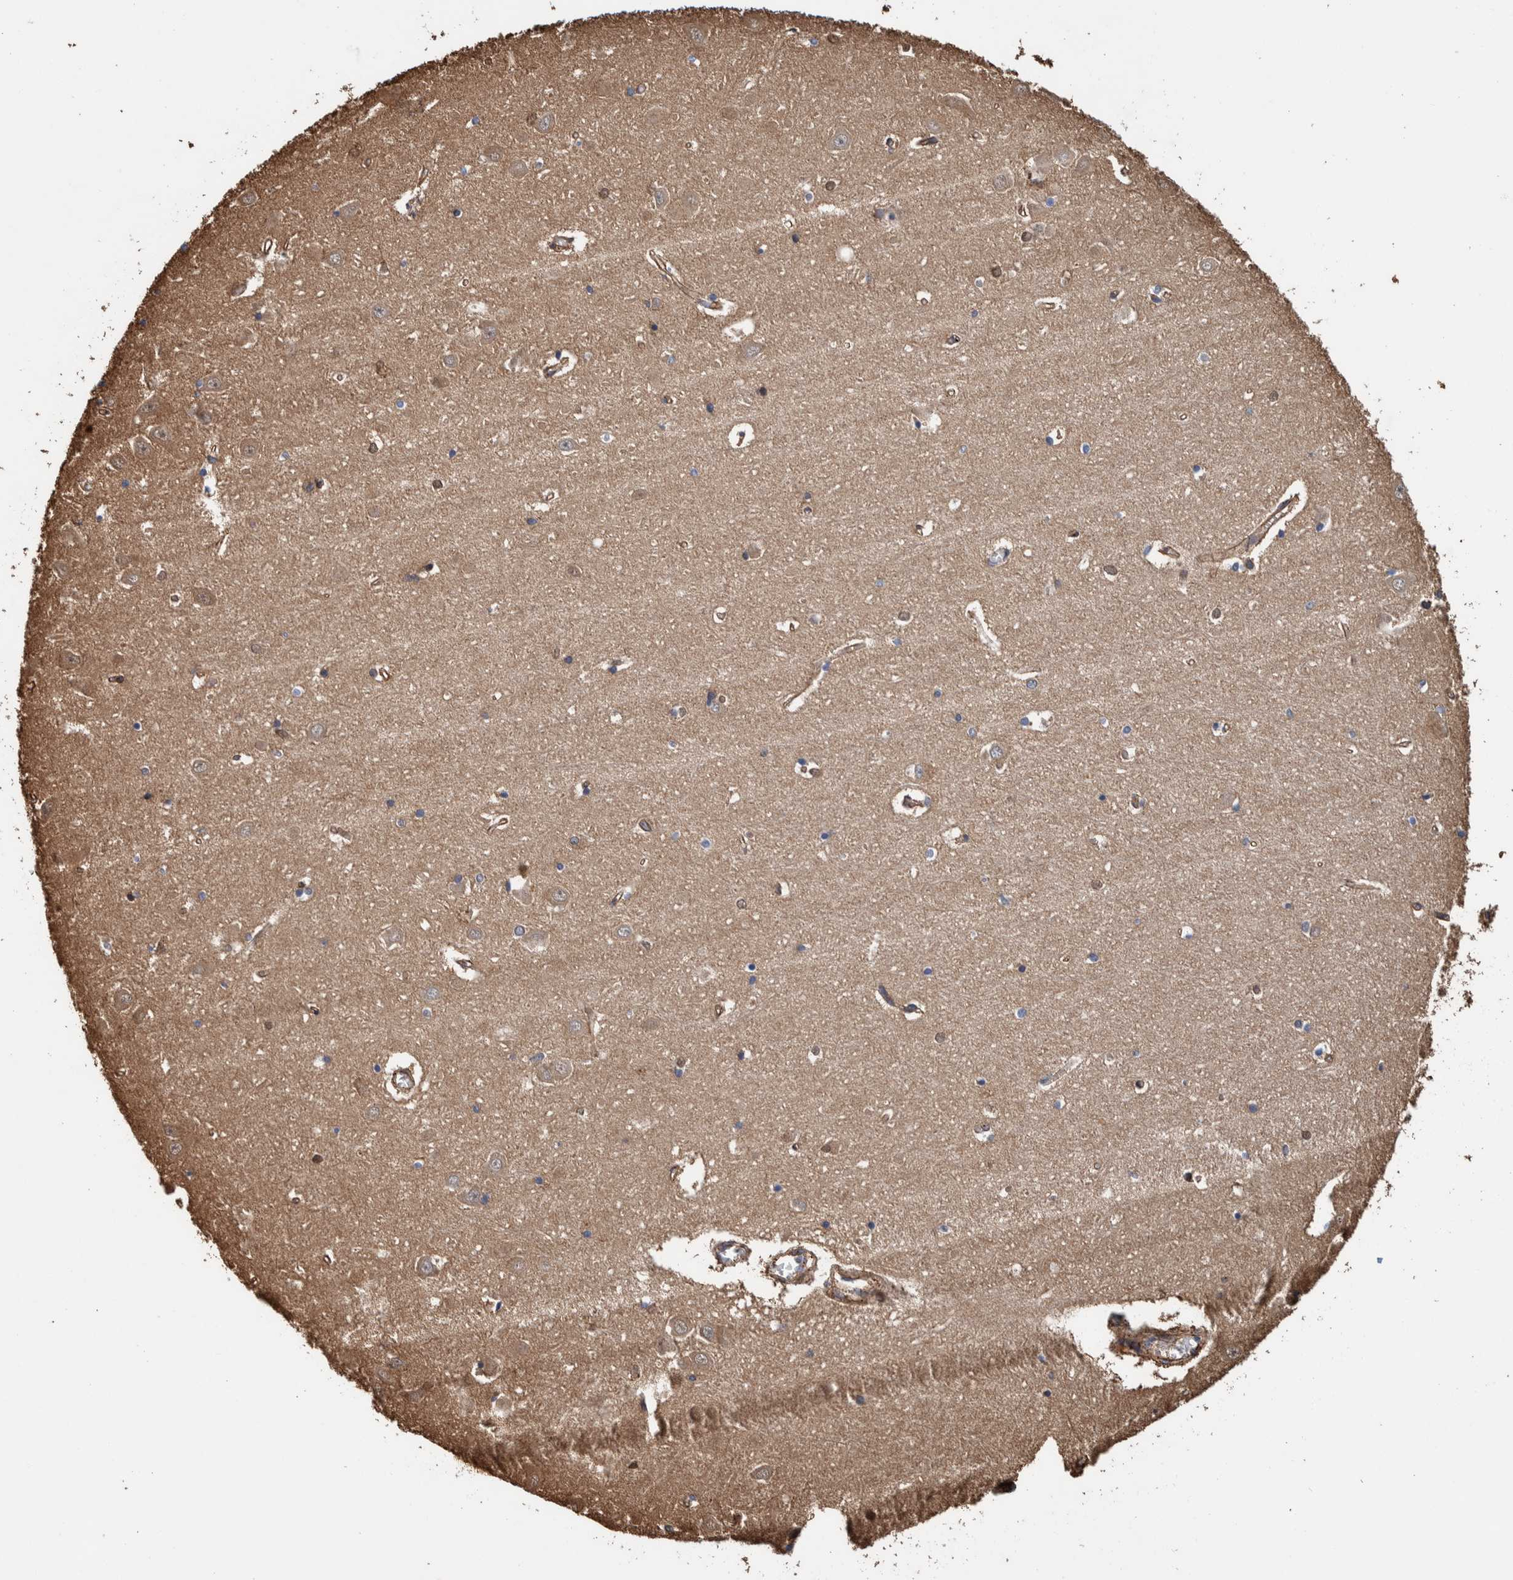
{"staining": {"intensity": "weak", "quantity": "25%-75%", "location": "cytoplasmic/membranous"}, "tissue": "hippocampus", "cell_type": "Glial cells", "image_type": "normal", "snomed": [{"axis": "morphology", "description": "Normal tissue, NOS"}, {"axis": "topography", "description": "Hippocampus"}], "caption": "Brown immunohistochemical staining in normal human hippocampus exhibits weak cytoplasmic/membranous staining in about 25%-75% of glial cells. (DAB IHC with brightfield microscopy, high magnification).", "gene": "PKD1L1", "patient": {"sex": "male", "age": 70}}